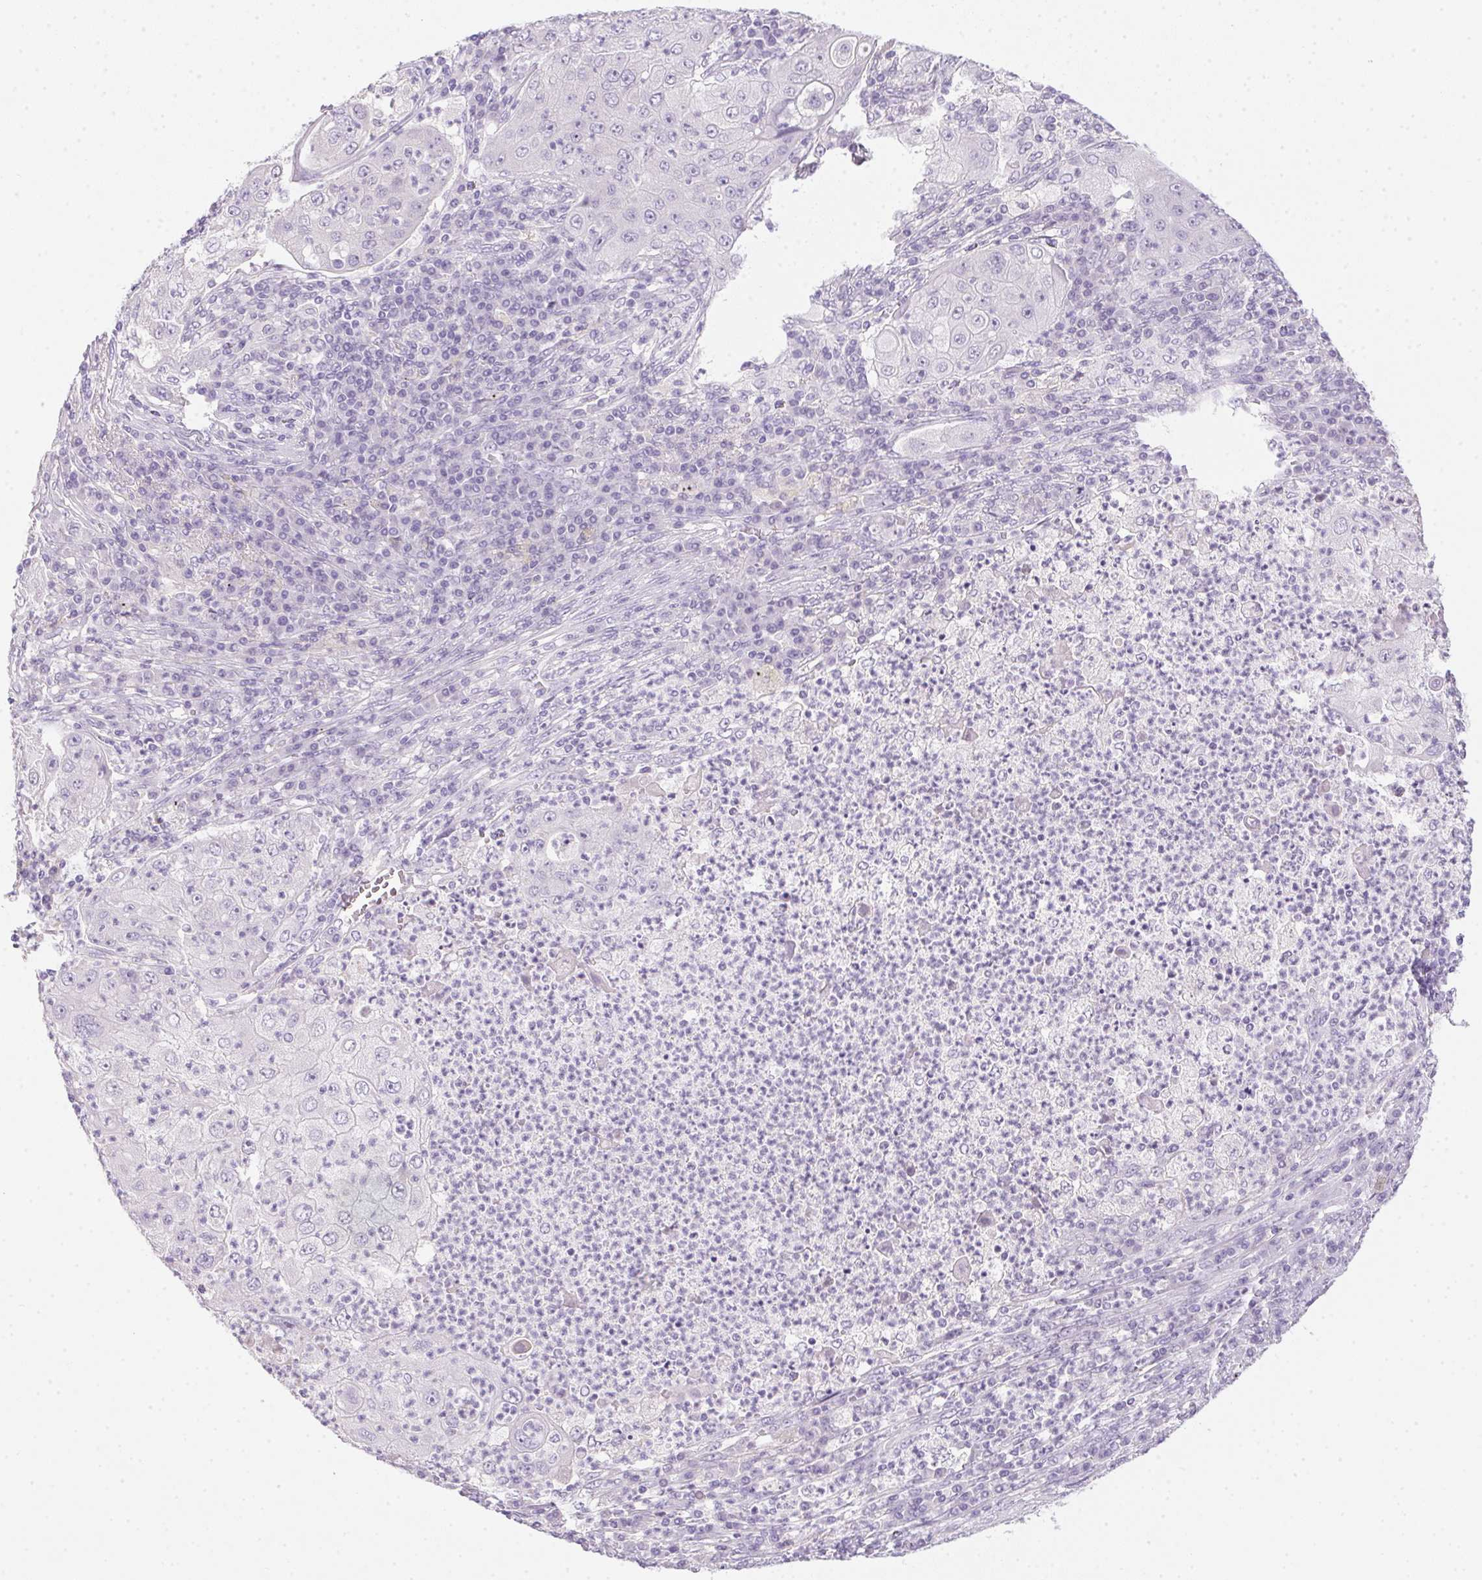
{"staining": {"intensity": "negative", "quantity": "none", "location": "none"}, "tissue": "lung cancer", "cell_type": "Tumor cells", "image_type": "cancer", "snomed": [{"axis": "morphology", "description": "Squamous cell carcinoma, NOS"}, {"axis": "topography", "description": "Lung"}], "caption": "High magnification brightfield microscopy of lung squamous cell carcinoma stained with DAB (3,3'-diaminobenzidine) (brown) and counterstained with hematoxylin (blue): tumor cells show no significant positivity.", "gene": "POPDC2", "patient": {"sex": "female", "age": 59}}